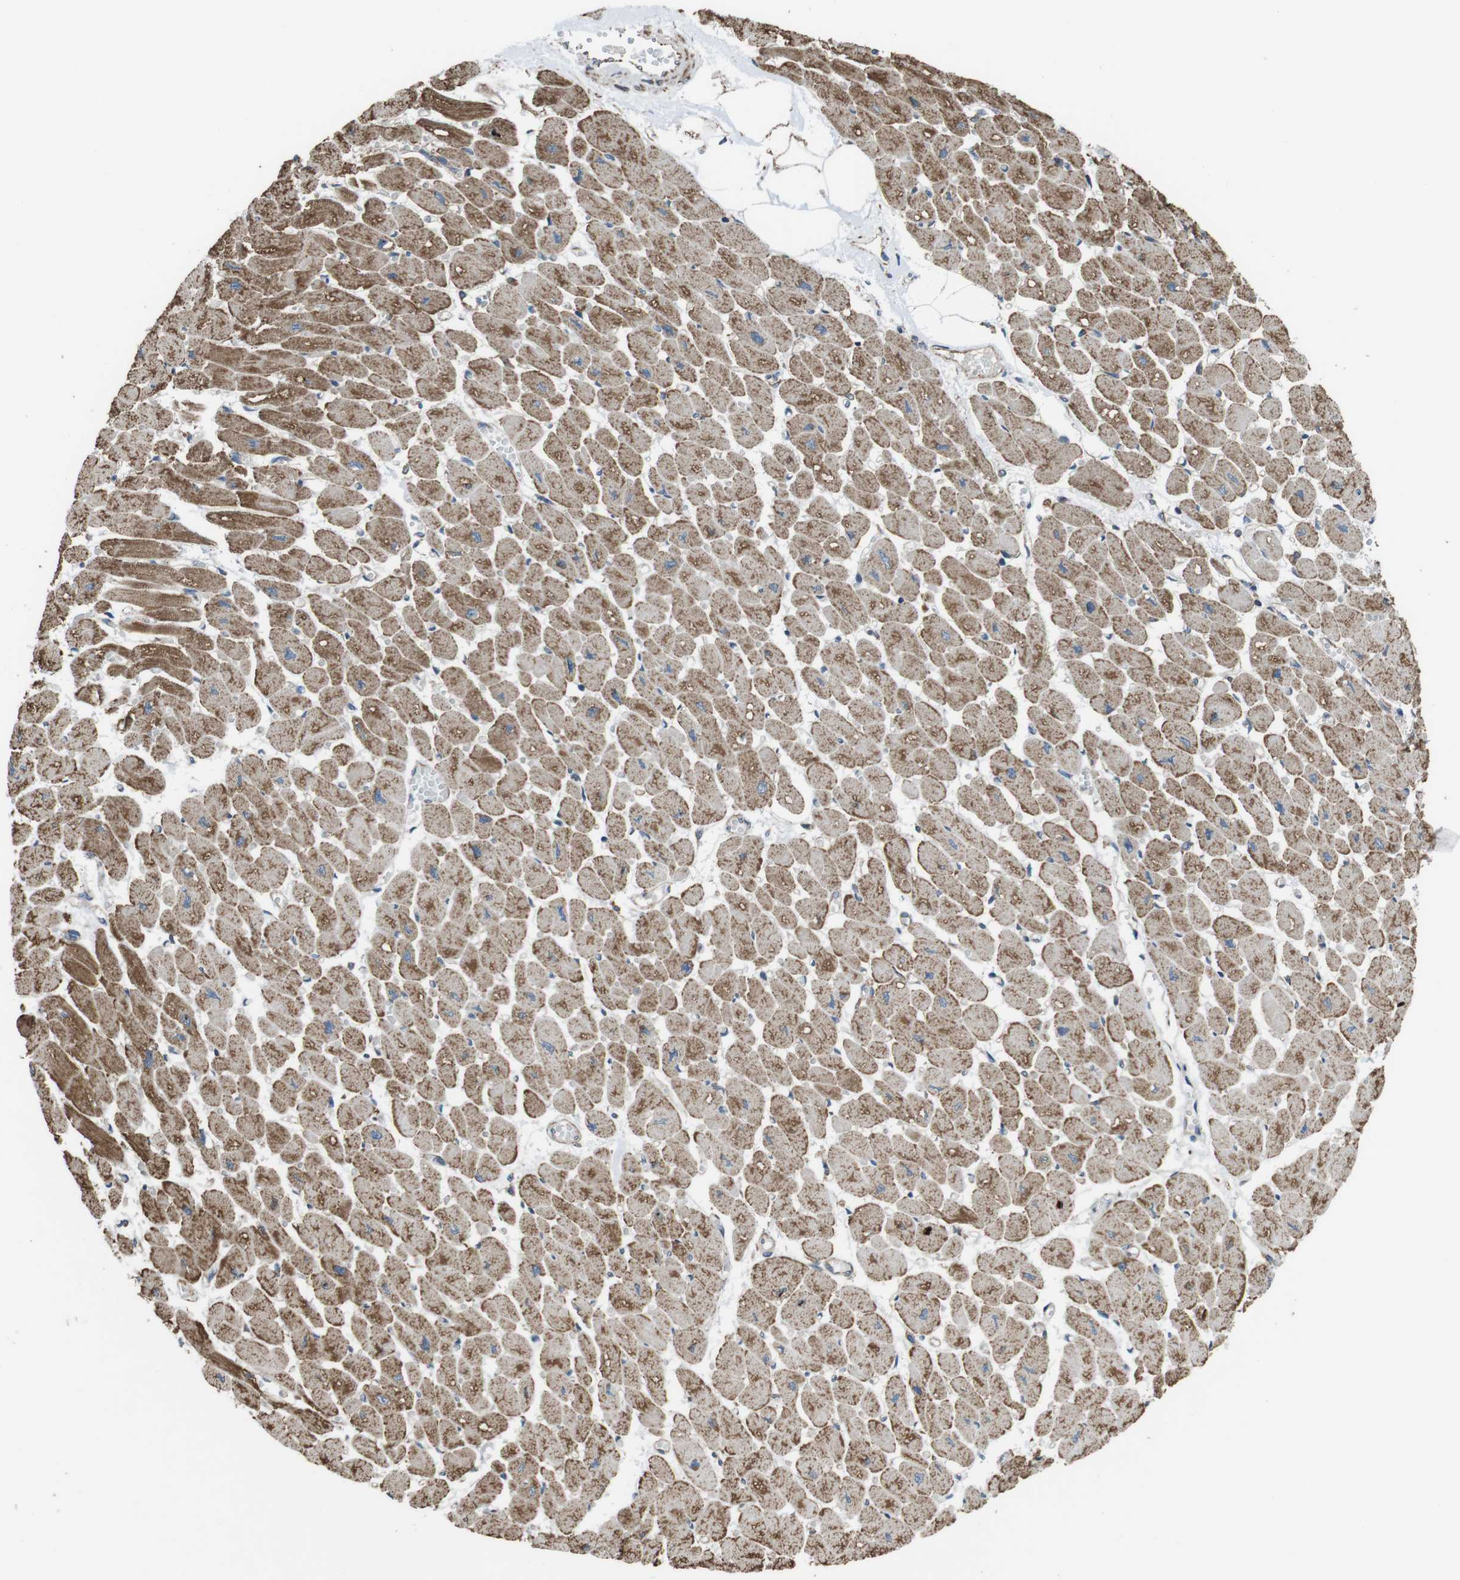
{"staining": {"intensity": "moderate", "quantity": ">75%", "location": "cytoplasmic/membranous"}, "tissue": "heart muscle", "cell_type": "Cardiomyocytes", "image_type": "normal", "snomed": [{"axis": "morphology", "description": "Normal tissue, NOS"}, {"axis": "topography", "description": "Heart"}], "caption": "A high-resolution micrograph shows immunohistochemistry (IHC) staining of normal heart muscle, which reveals moderate cytoplasmic/membranous staining in about >75% of cardiomyocytes.", "gene": "GIMAP8", "patient": {"sex": "female", "age": 54}}